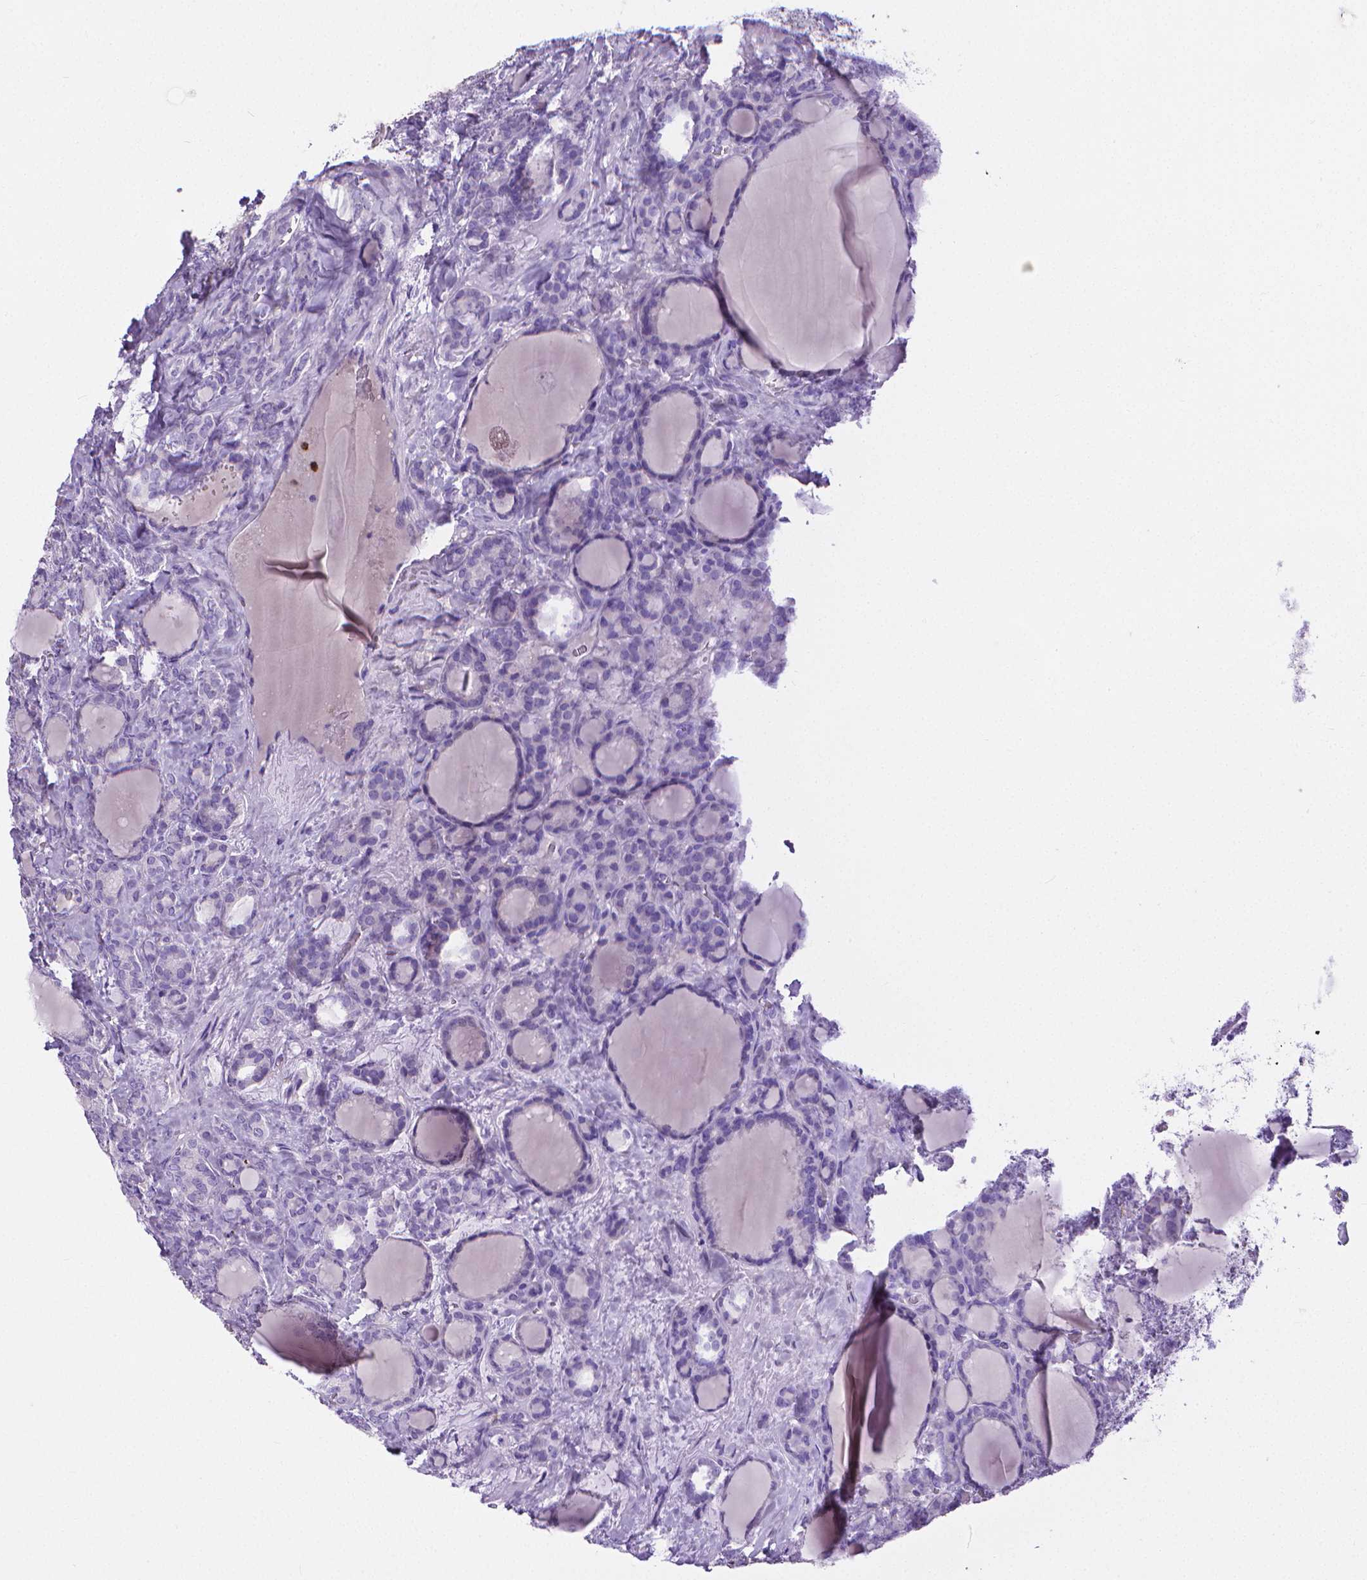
{"staining": {"intensity": "negative", "quantity": "none", "location": "none"}, "tissue": "thyroid cancer", "cell_type": "Tumor cells", "image_type": "cancer", "snomed": [{"axis": "morphology", "description": "Normal tissue, NOS"}, {"axis": "morphology", "description": "Follicular adenoma carcinoma, NOS"}, {"axis": "topography", "description": "Thyroid gland"}], "caption": "High magnification brightfield microscopy of thyroid follicular adenoma carcinoma stained with DAB (3,3'-diaminobenzidine) (brown) and counterstained with hematoxylin (blue): tumor cells show no significant positivity. (DAB IHC, high magnification).", "gene": "MMP9", "patient": {"sex": "female", "age": 31}}